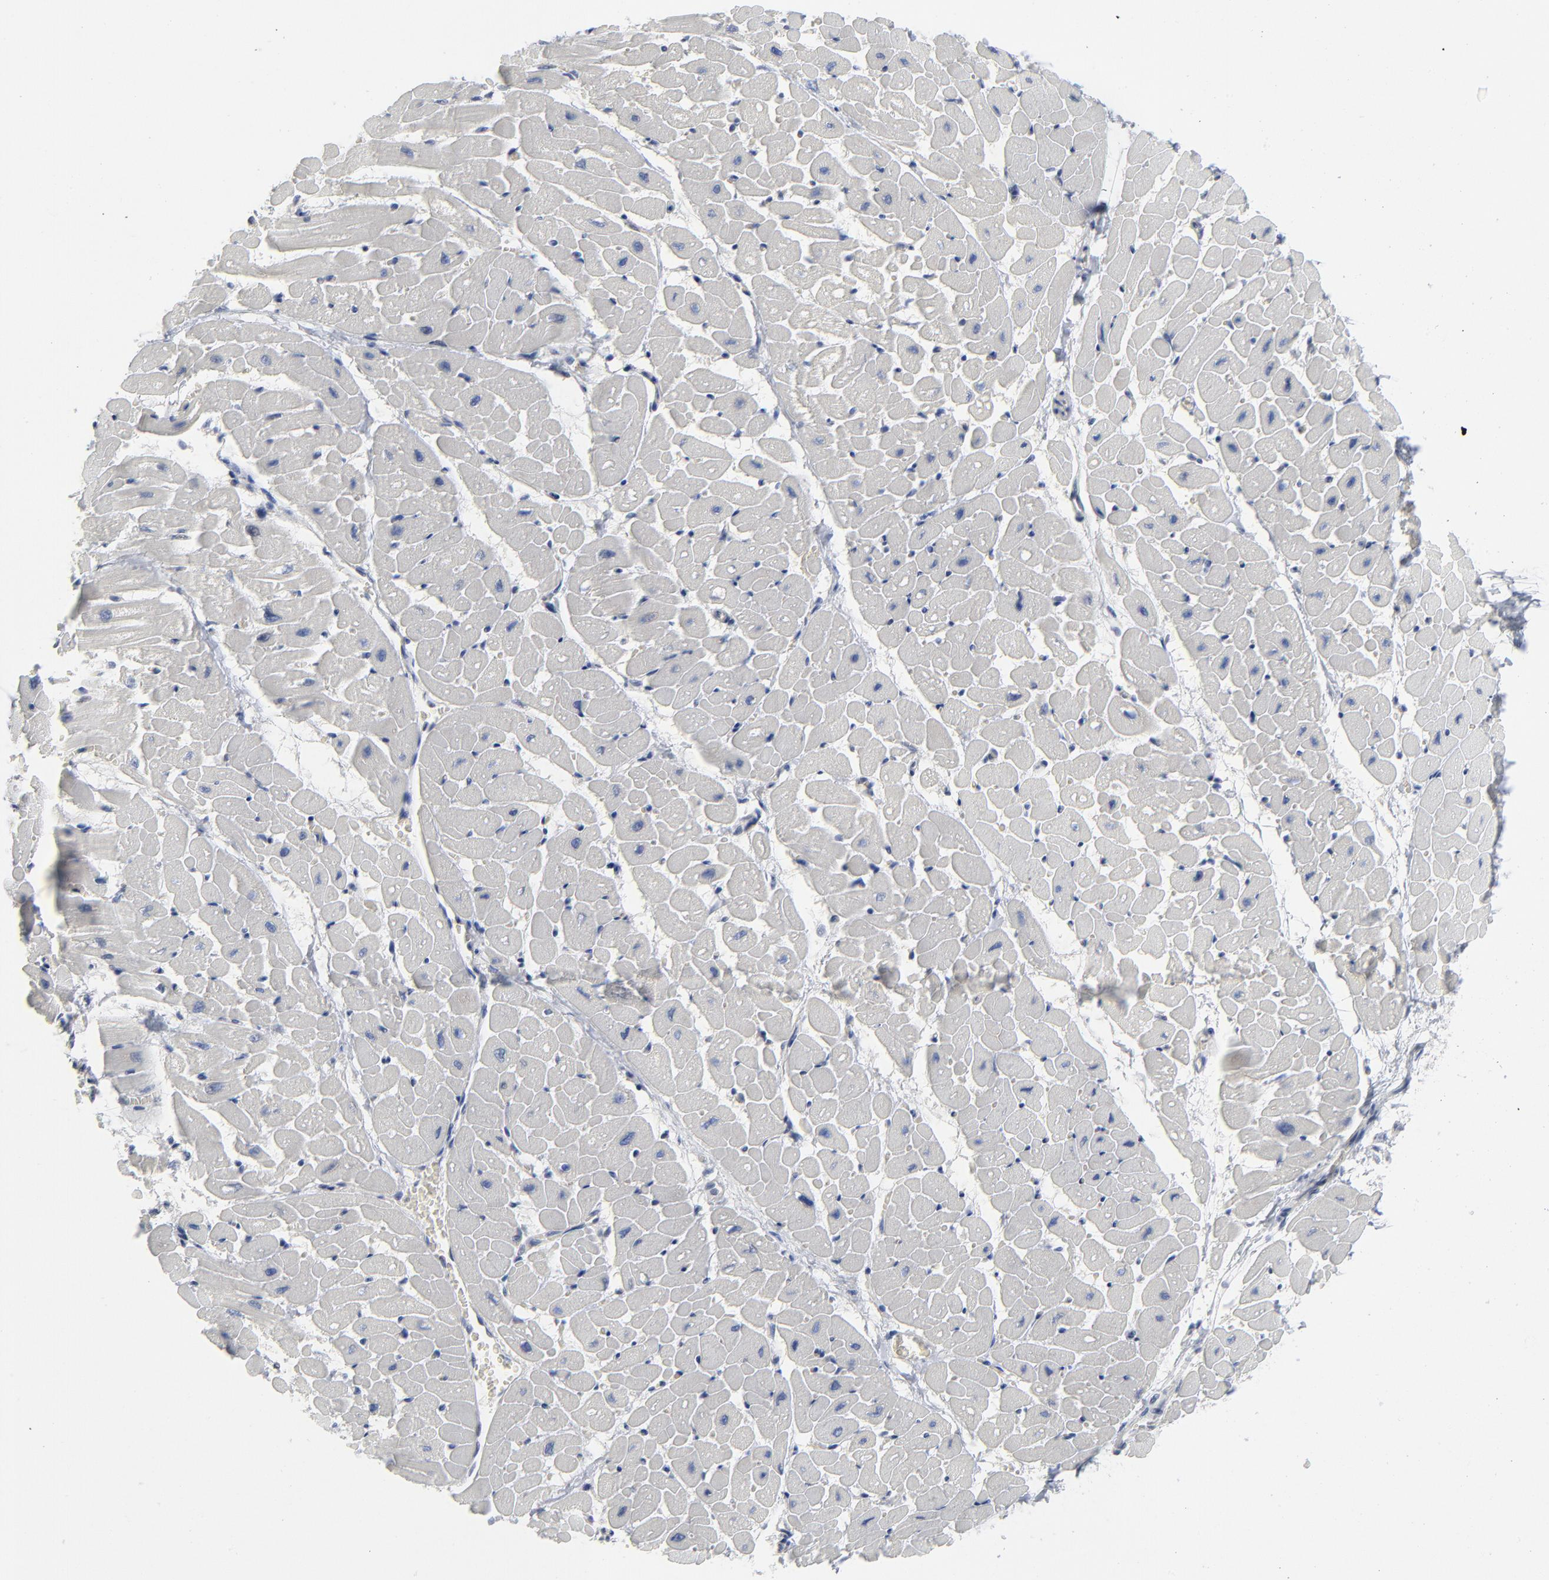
{"staining": {"intensity": "negative", "quantity": "none", "location": "none"}, "tissue": "heart muscle", "cell_type": "Cardiomyocytes", "image_type": "normal", "snomed": [{"axis": "morphology", "description": "Normal tissue, NOS"}, {"axis": "topography", "description": "Heart"}], "caption": "Protein analysis of benign heart muscle shows no significant staining in cardiomyocytes. (Brightfield microscopy of DAB IHC at high magnification).", "gene": "FOXN2", "patient": {"sex": "male", "age": 45}}